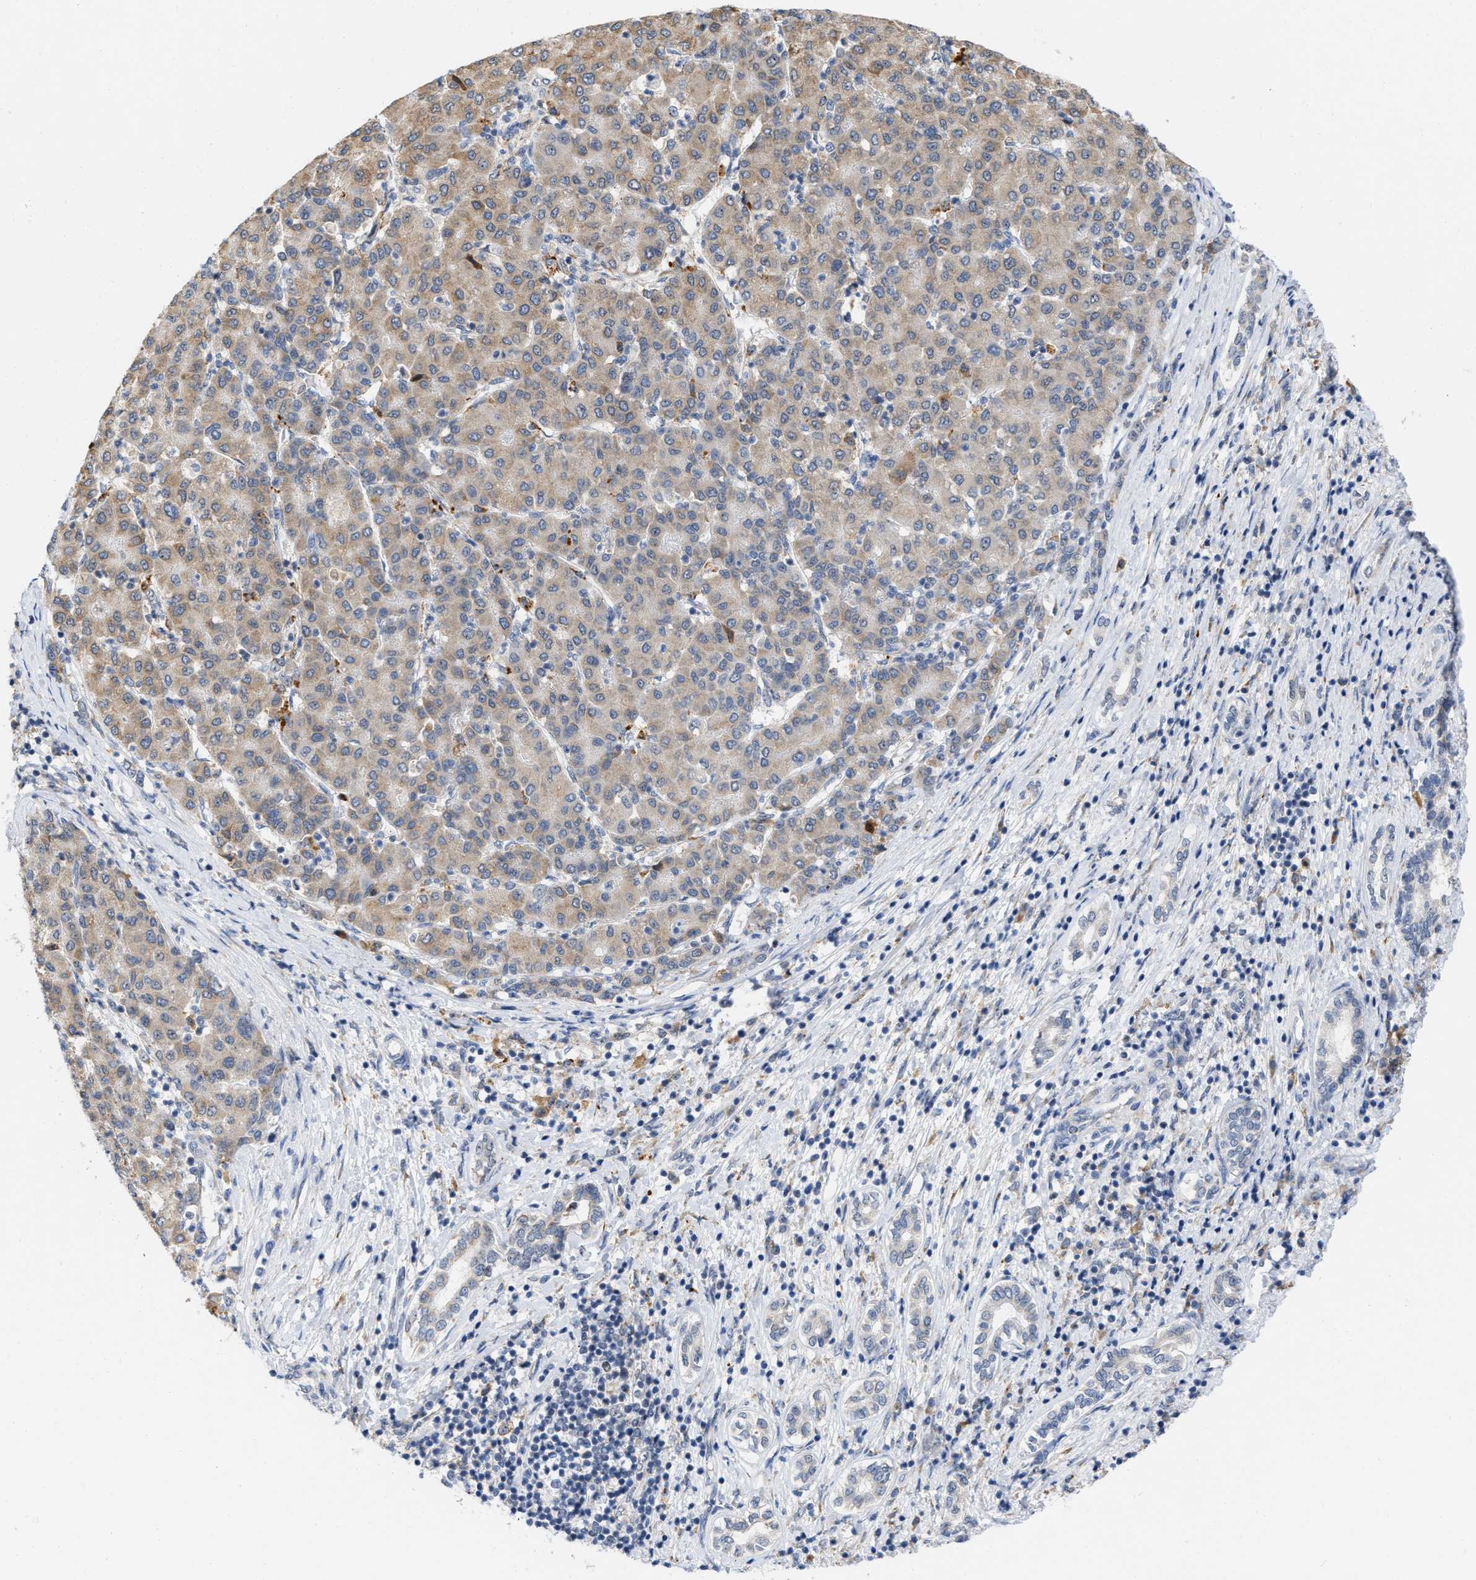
{"staining": {"intensity": "weak", "quantity": ">75%", "location": "cytoplasmic/membranous"}, "tissue": "liver cancer", "cell_type": "Tumor cells", "image_type": "cancer", "snomed": [{"axis": "morphology", "description": "Carcinoma, Hepatocellular, NOS"}, {"axis": "topography", "description": "Liver"}], "caption": "Liver hepatocellular carcinoma stained with DAB (3,3'-diaminobenzidine) IHC demonstrates low levels of weak cytoplasmic/membranous positivity in approximately >75% of tumor cells. (Stains: DAB in brown, nuclei in blue, Microscopy: brightfield microscopy at high magnification).", "gene": "ELAC2", "patient": {"sex": "male", "age": 65}}